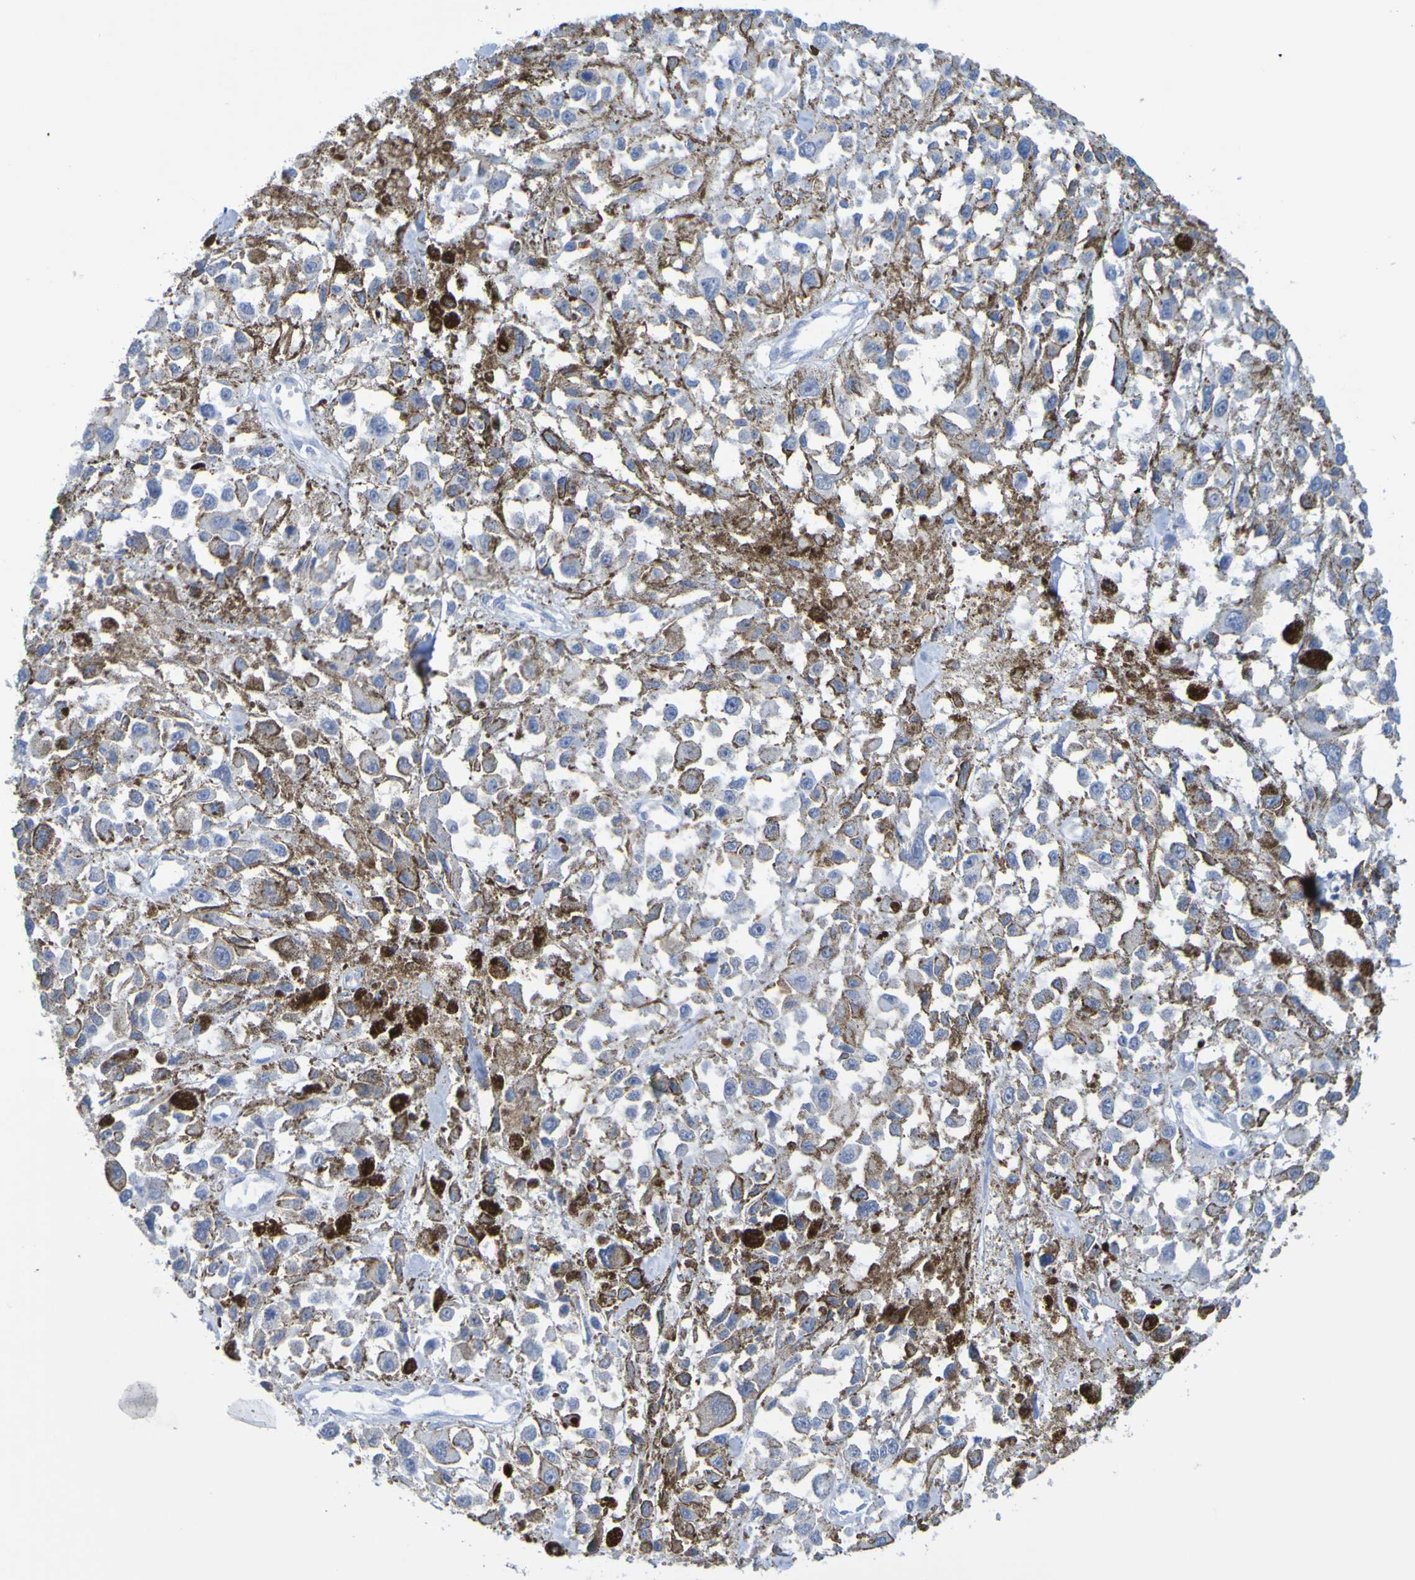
{"staining": {"intensity": "negative", "quantity": "none", "location": "none"}, "tissue": "melanoma", "cell_type": "Tumor cells", "image_type": "cancer", "snomed": [{"axis": "morphology", "description": "Malignant melanoma, Metastatic site"}, {"axis": "topography", "description": "Lymph node"}], "caption": "DAB (3,3'-diaminobenzidine) immunohistochemical staining of human melanoma displays no significant expression in tumor cells.", "gene": "ACMSD", "patient": {"sex": "male", "age": 59}}